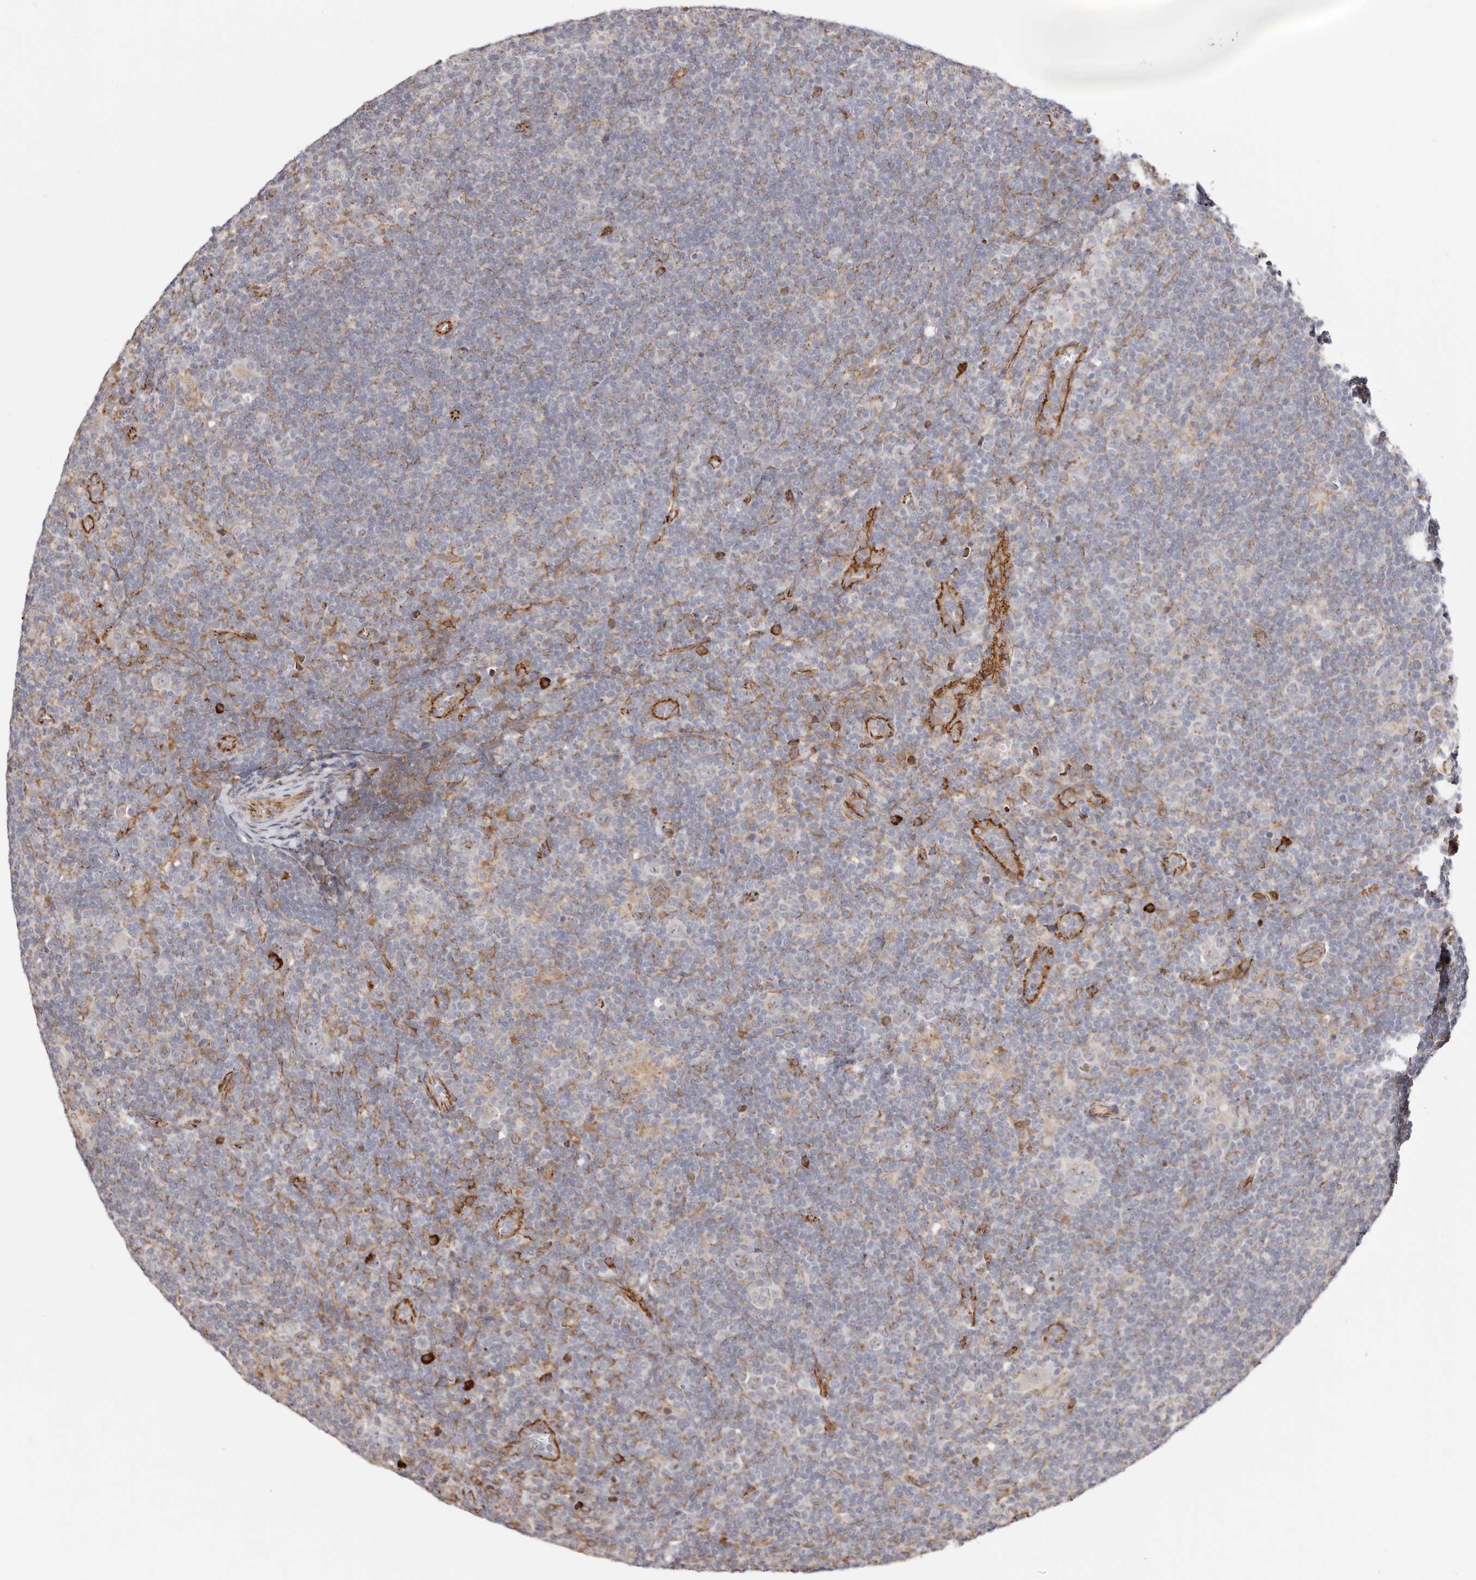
{"staining": {"intensity": "negative", "quantity": "none", "location": "none"}, "tissue": "lymphoma", "cell_type": "Tumor cells", "image_type": "cancer", "snomed": [{"axis": "morphology", "description": "Hodgkin's disease, NOS"}, {"axis": "topography", "description": "Lymph node"}], "caption": "High magnification brightfield microscopy of Hodgkin's disease stained with DAB (3,3'-diaminobenzidine) (brown) and counterstained with hematoxylin (blue): tumor cells show no significant expression. Nuclei are stained in blue.", "gene": "CTNNB1", "patient": {"sex": "female", "age": 57}}